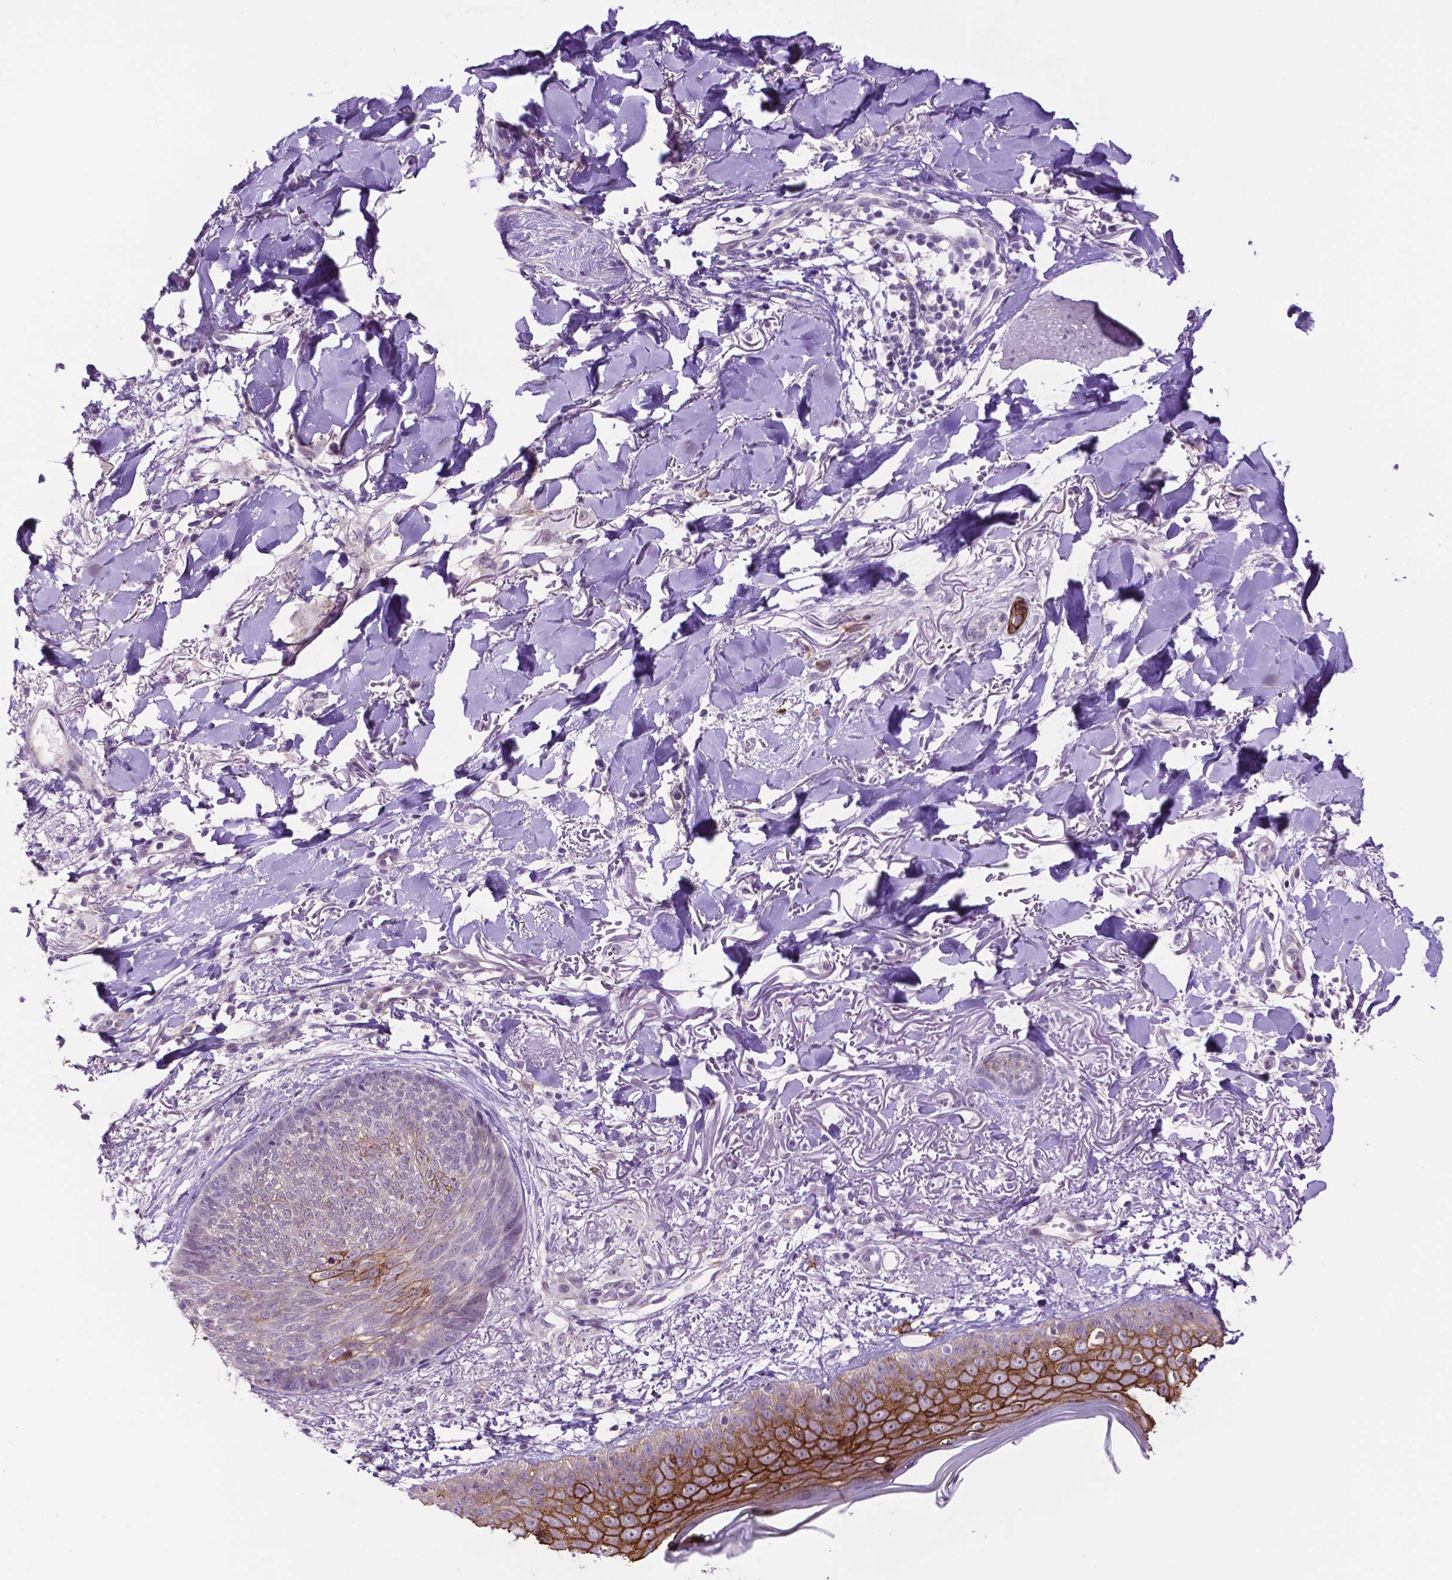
{"staining": {"intensity": "moderate", "quantity": "<25%", "location": "cytoplasmic/membranous"}, "tissue": "skin cancer", "cell_type": "Tumor cells", "image_type": "cancer", "snomed": [{"axis": "morphology", "description": "Normal tissue, NOS"}, {"axis": "morphology", "description": "Basal cell carcinoma"}, {"axis": "topography", "description": "Skin"}], "caption": "DAB immunohistochemical staining of skin cancer (basal cell carcinoma) displays moderate cytoplasmic/membranous protein expression in approximately <25% of tumor cells.", "gene": "TACSTD2", "patient": {"sex": "male", "age": 84}}